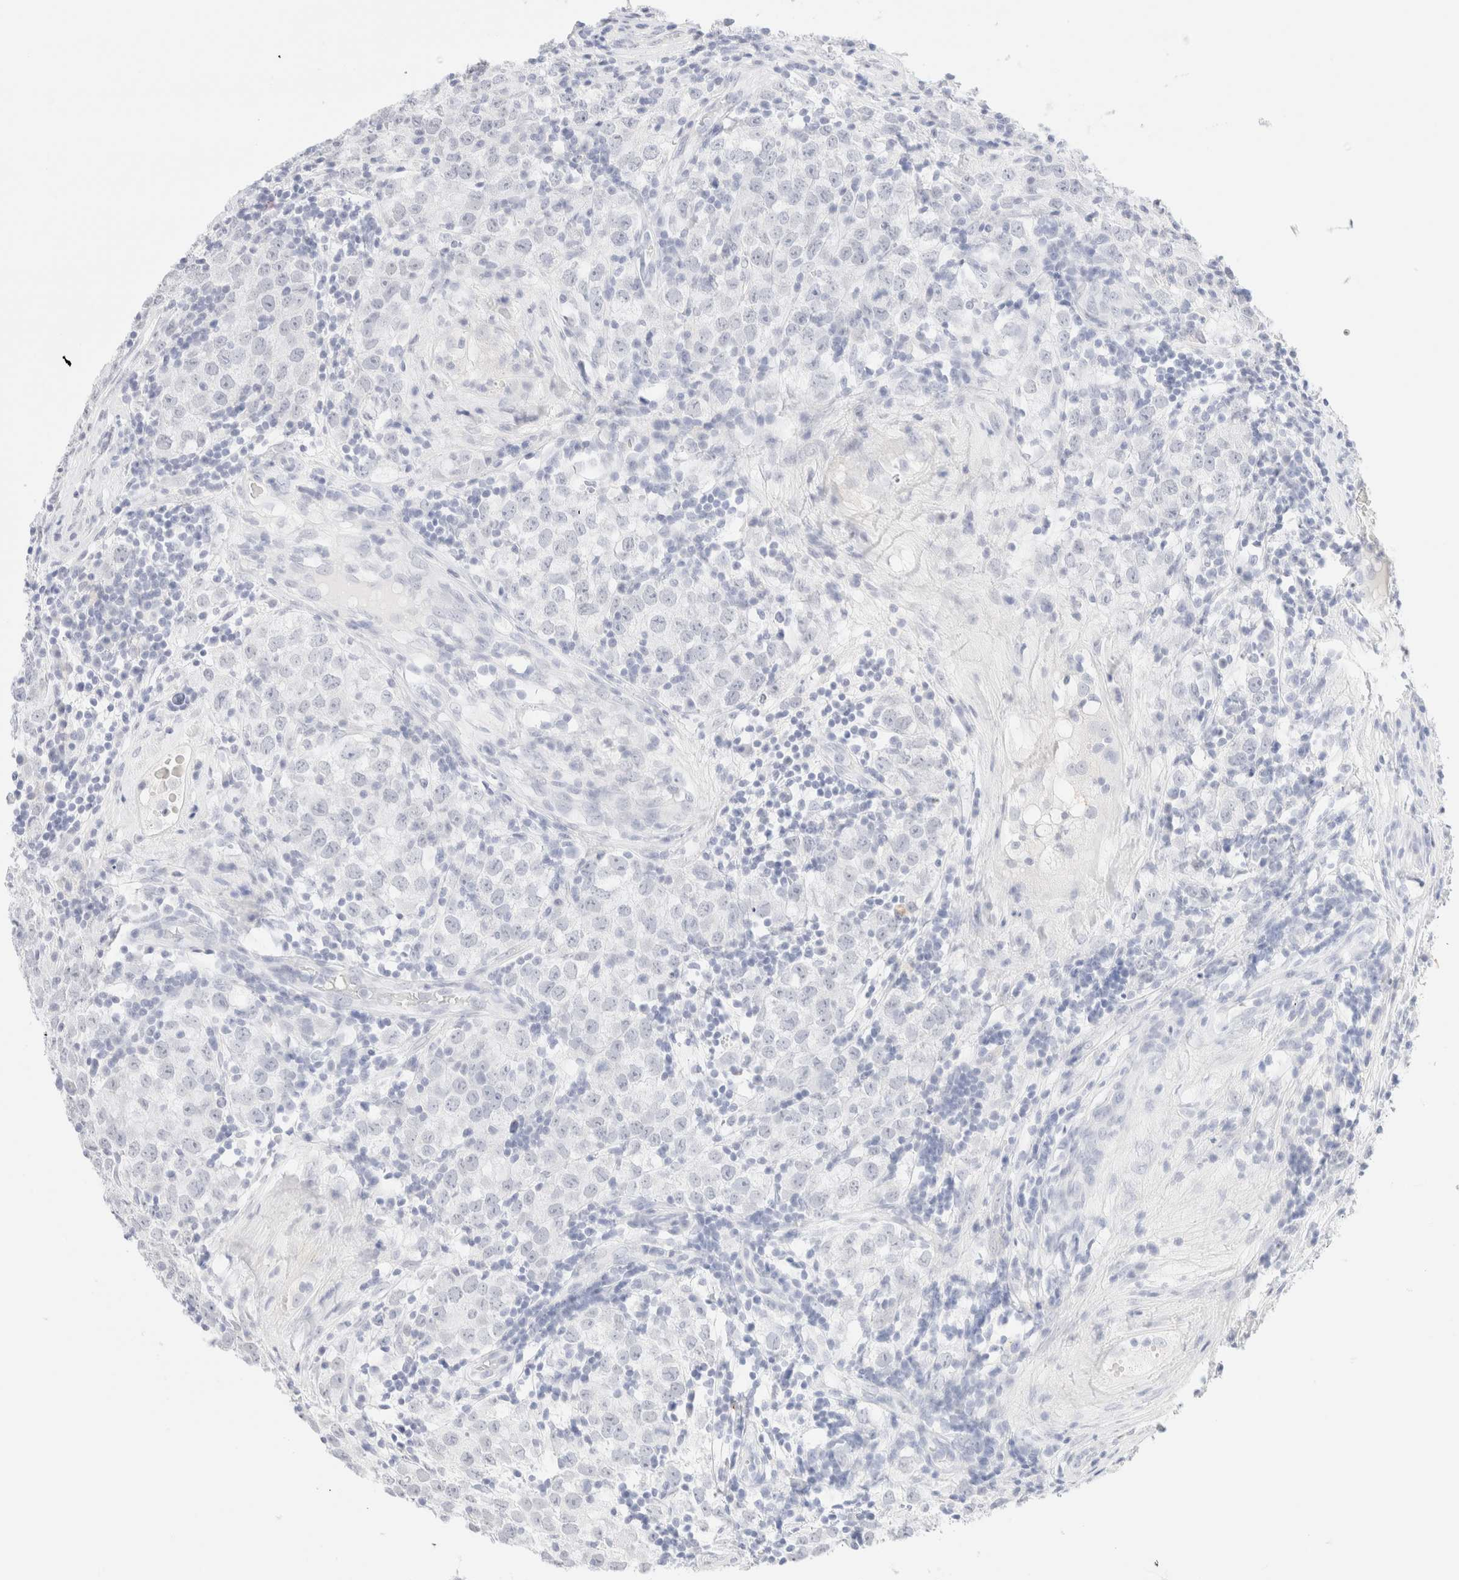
{"staining": {"intensity": "negative", "quantity": "none", "location": "none"}, "tissue": "testis cancer", "cell_type": "Tumor cells", "image_type": "cancer", "snomed": [{"axis": "morphology", "description": "Seminoma, NOS"}, {"axis": "morphology", "description": "Carcinoma, Embryonal, NOS"}, {"axis": "topography", "description": "Testis"}], "caption": "DAB immunohistochemical staining of testis seminoma reveals no significant expression in tumor cells.", "gene": "KRT15", "patient": {"sex": "male", "age": 28}}